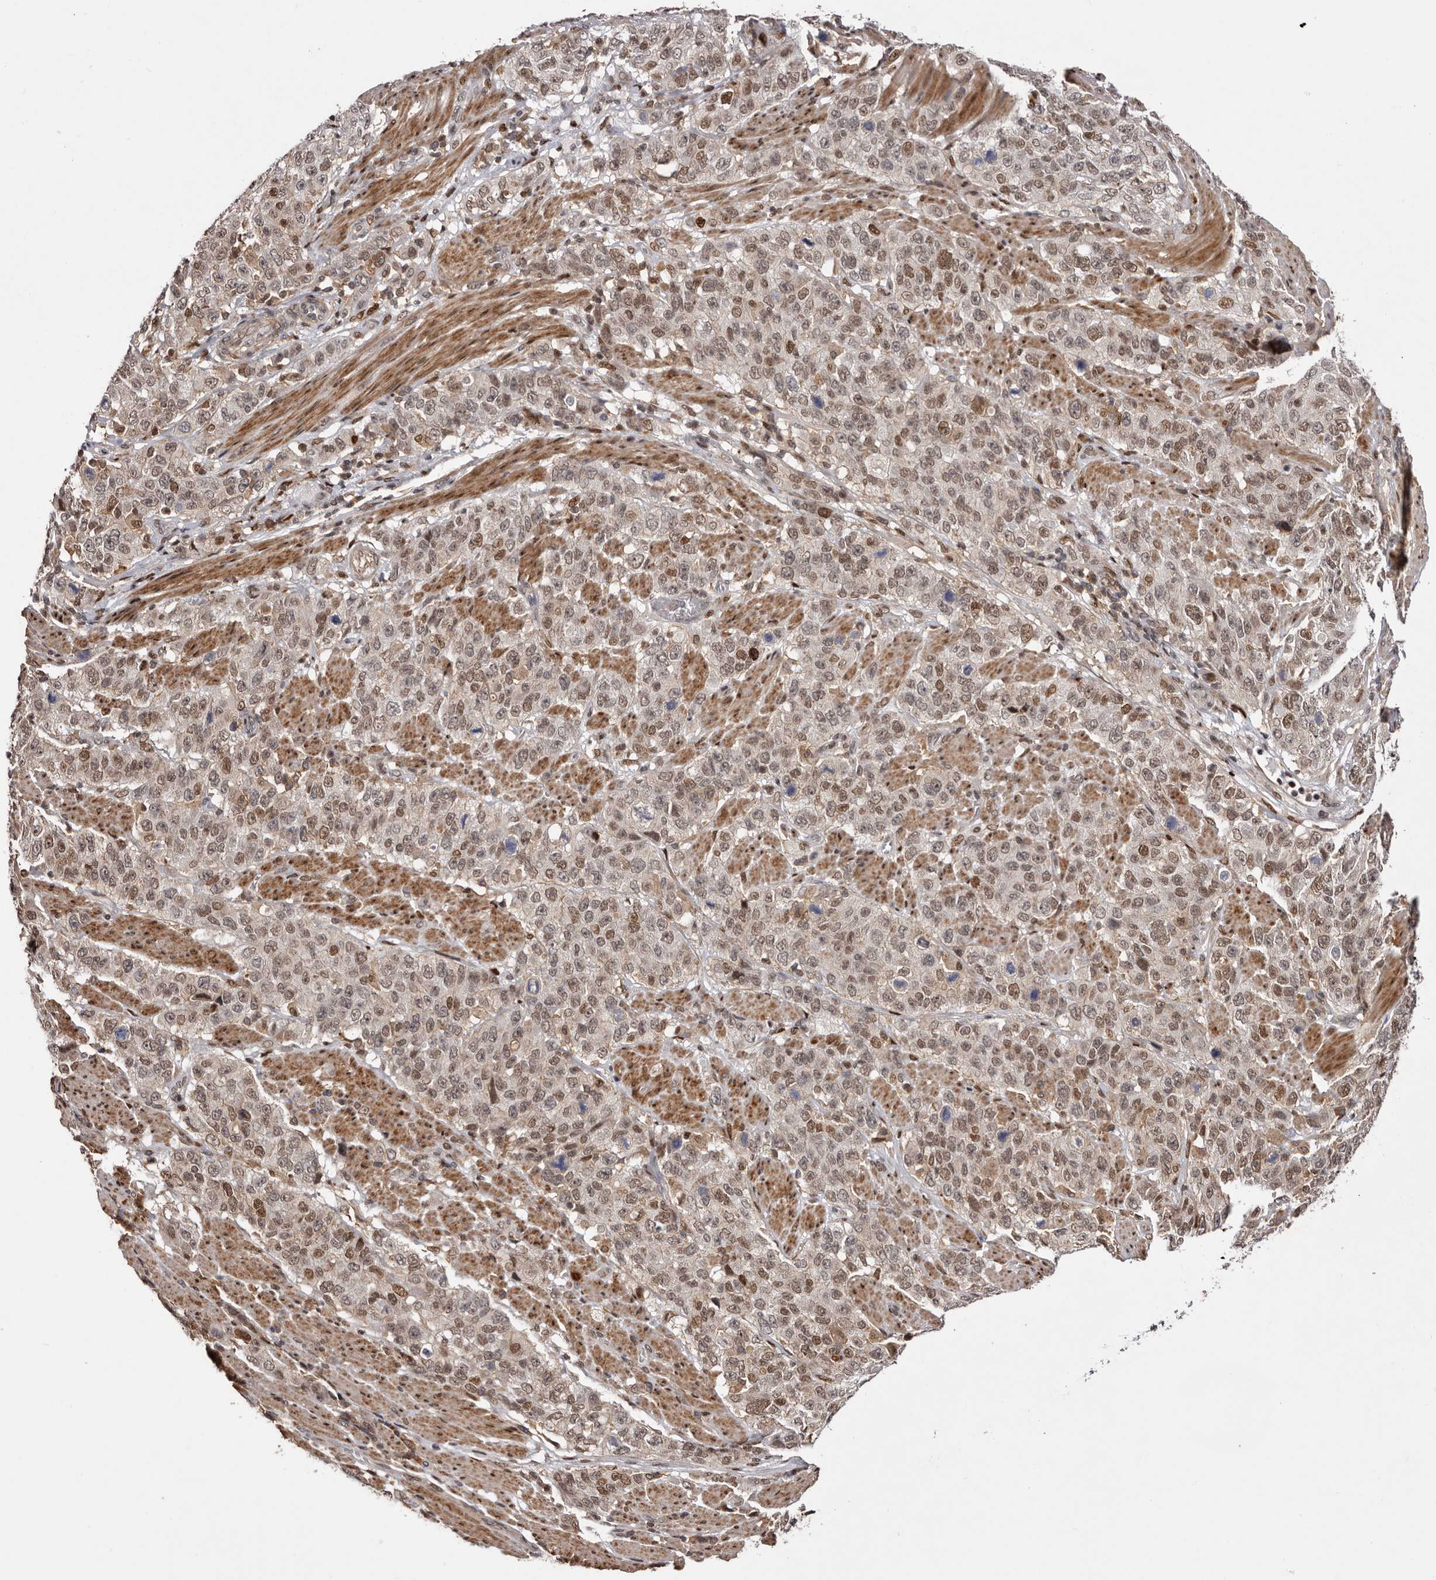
{"staining": {"intensity": "moderate", "quantity": ">75%", "location": "nuclear"}, "tissue": "stomach cancer", "cell_type": "Tumor cells", "image_type": "cancer", "snomed": [{"axis": "morphology", "description": "Adenocarcinoma, NOS"}, {"axis": "topography", "description": "Stomach"}], "caption": "Immunohistochemical staining of stomach cancer (adenocarcinoma) exhibits moderate nuclear protein positivity in about >75% of tumor cells. (DAB (3,3'-diaminobenzidine) IHC, brown staining for protein, blue staining for nuclei).", "gene": "FBXO5", "patient": {"sex": "male", "age": 48}}